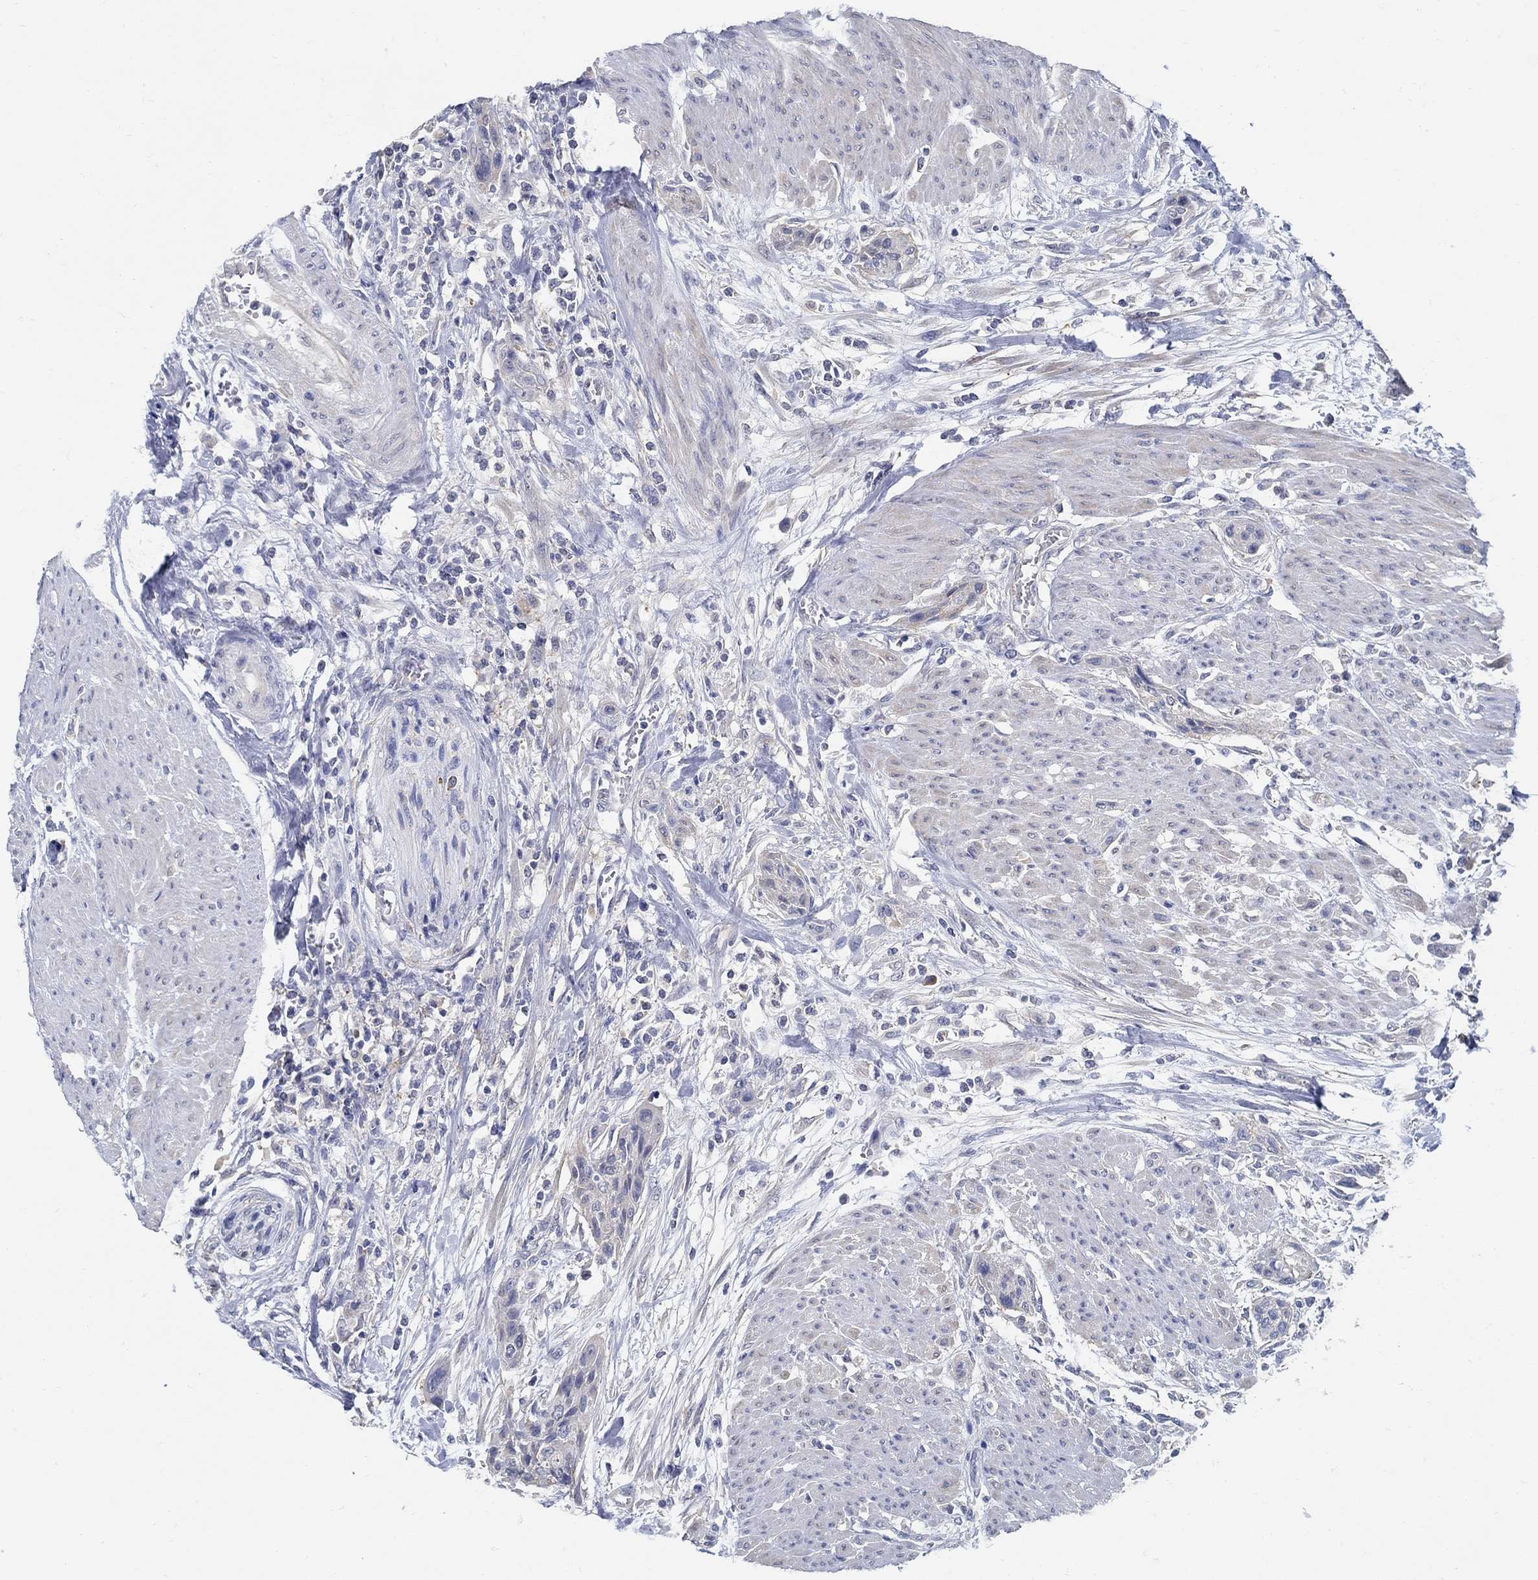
{"staining": {"intensity": "weak", "quantity": "<25%", "location": "cytoplasmic/membranous"}, "tissue": "urothelial cancer", "cell_type": "Tumor cells", "image_type": "cancer", "snomed": [{"axis": "morphology", "description": "Urothelial carcinoma, High grade"}, {"axis": "topography", "description": "Urinary bladder"}], "caption": "A photomicrograph of urothelial cancer stained for a protein shows no brown staining in tumor cells.", "gene": "PCDH11X", "patient": {"sex": "male", "age": 35}}